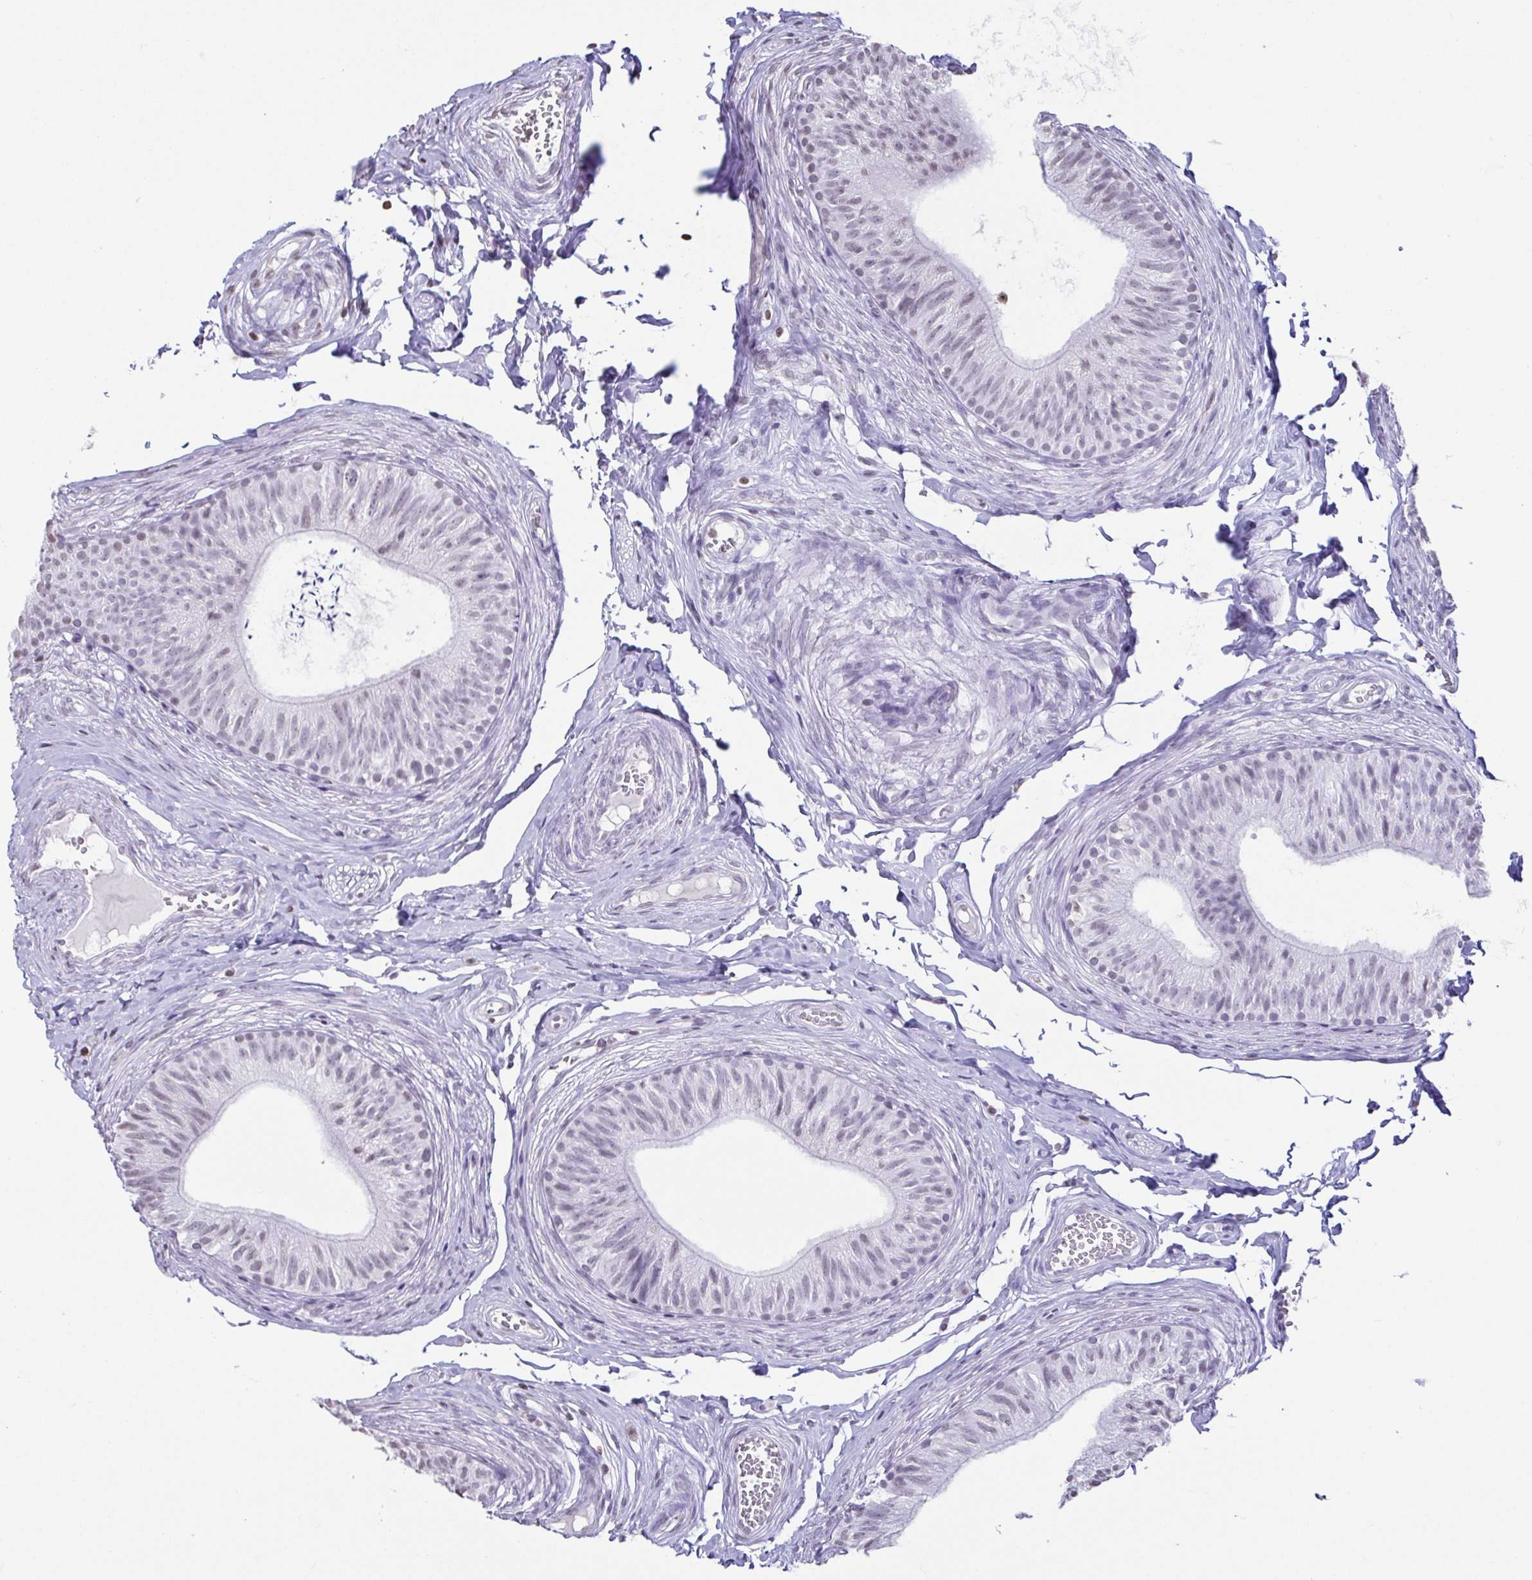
{"staining": {"intensity": "weak", "quantity": "25%-75%", "location": "nuclear"}, "tissue": "epididymis", "cell_type": "Glandular cells", "image_type": "normal", "snomed": [{"axis": "morphology", "description": "Normal tissue, NOS"}, {"axis": "topography", "description": "Epididymis, spermatic cord, NOS"}, {"axis": "topography", "description": "Epididymis"}, {"axis": "topography", "description": "Peripheral nerve tissue"}], "caption": "A high-resolution photomicrograph shows immunohistochemistry (IHC) staining of benign epididymis, which exhibits weak nuclear staining in approximately 25%-75% of glandular cells.", "gene": "VCX2", "patient": {"sex": "male", "age": 29}}